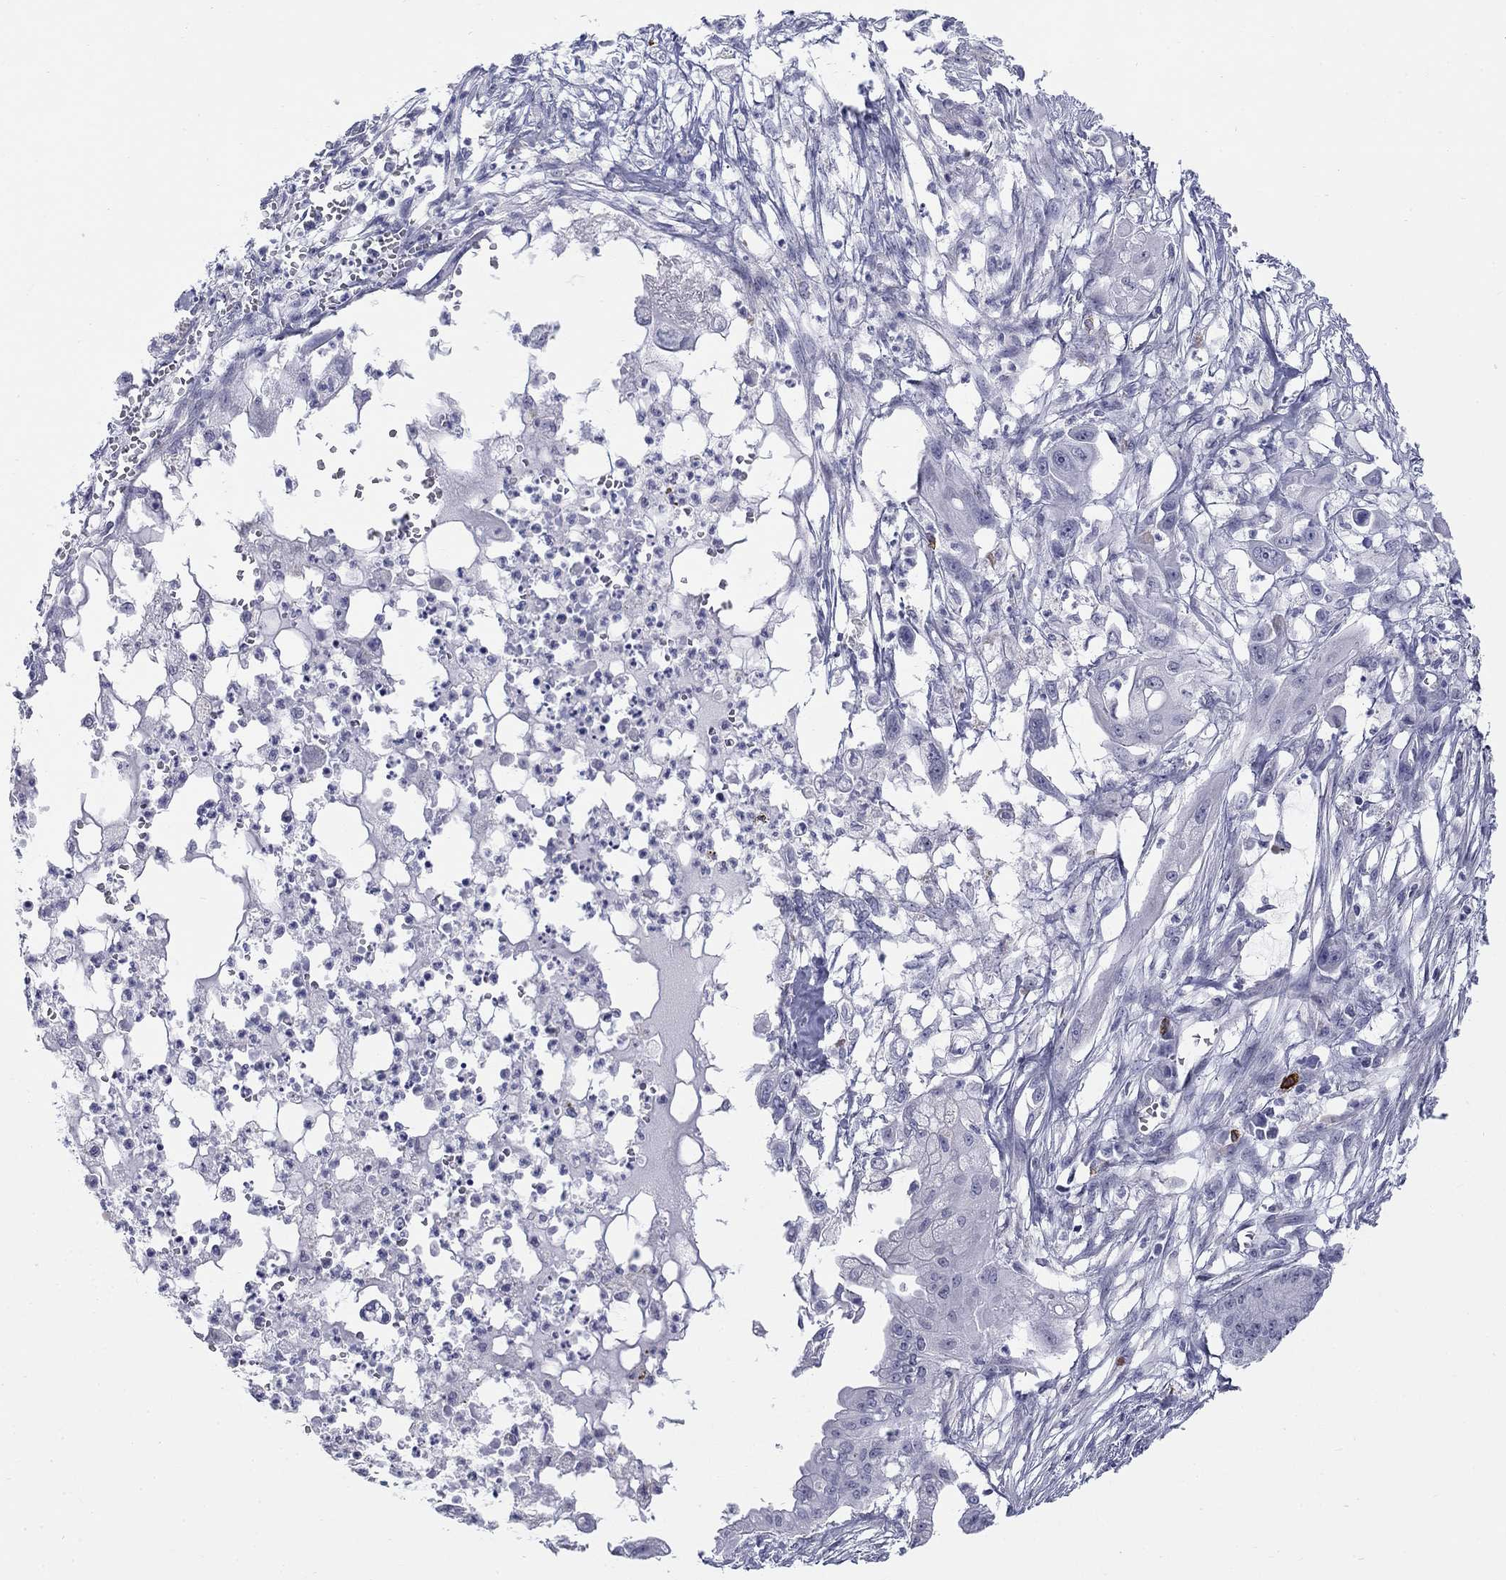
{"staining": {"intensity": "negative", "quantity": "none", "location": "none"}, "tissue": "pancreatic cancer", "cell_type": "Tumor cells", "image_type": "cancer", "snomed": [{"axis": "morphology", "description": "Normal tissue, NOS"}, {"axis": "morphology", "description": "Adenocarcinoma, NOS"}, {"axis": "topography", "description": "Pancreas"}], "caption": "This photomicrograph is of pancreatic cancer stained with IHC to label a protein in brown with the nuclei are counter-stained blue. There is no positivity in tumor cells.", "gene": "ECEL1", "patient": {"sex": "female", "age": 58}}